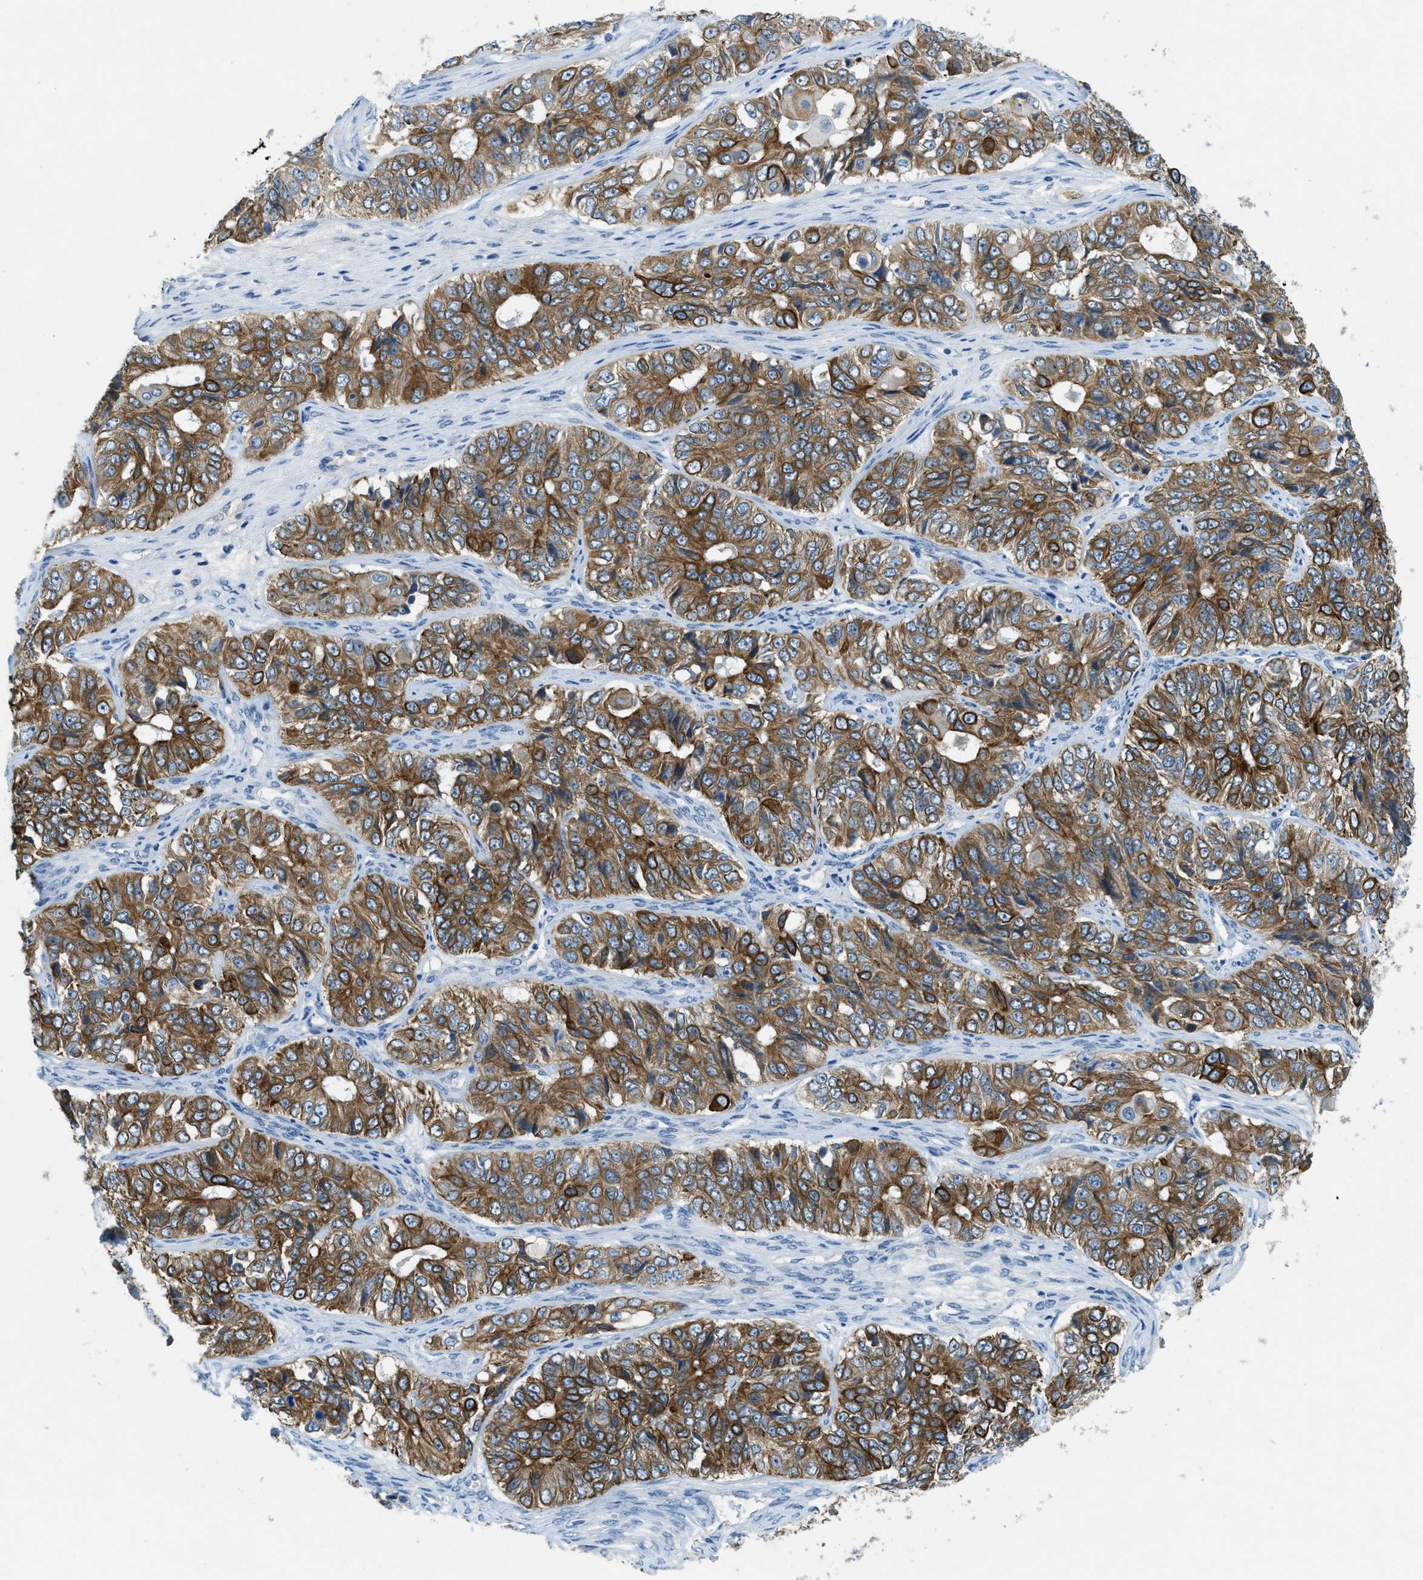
{"staining": {"intensity": "moderate", "quantity": ">75%", "location": "cytoplasmic/membranous"}, "tissue": "ovarian cancer", "cell_type": "Tumor cells", "image_type": "cancer", "snomed": [{"axis": "morphology", "description": "Carcinoma, endometroid"}, {"axis": "topography", "description": "Ovary"}], "caption": "Brown immunohistochemical staining in ovarian cancer reveals moderate cytoplasmic/membranous expression in approximately >75% of tumor cells. (Brightfield microscopy of DAB IHC at high magnification).", "gene": "KLHL8", "patient": {"sex": "female", "age": 51}}